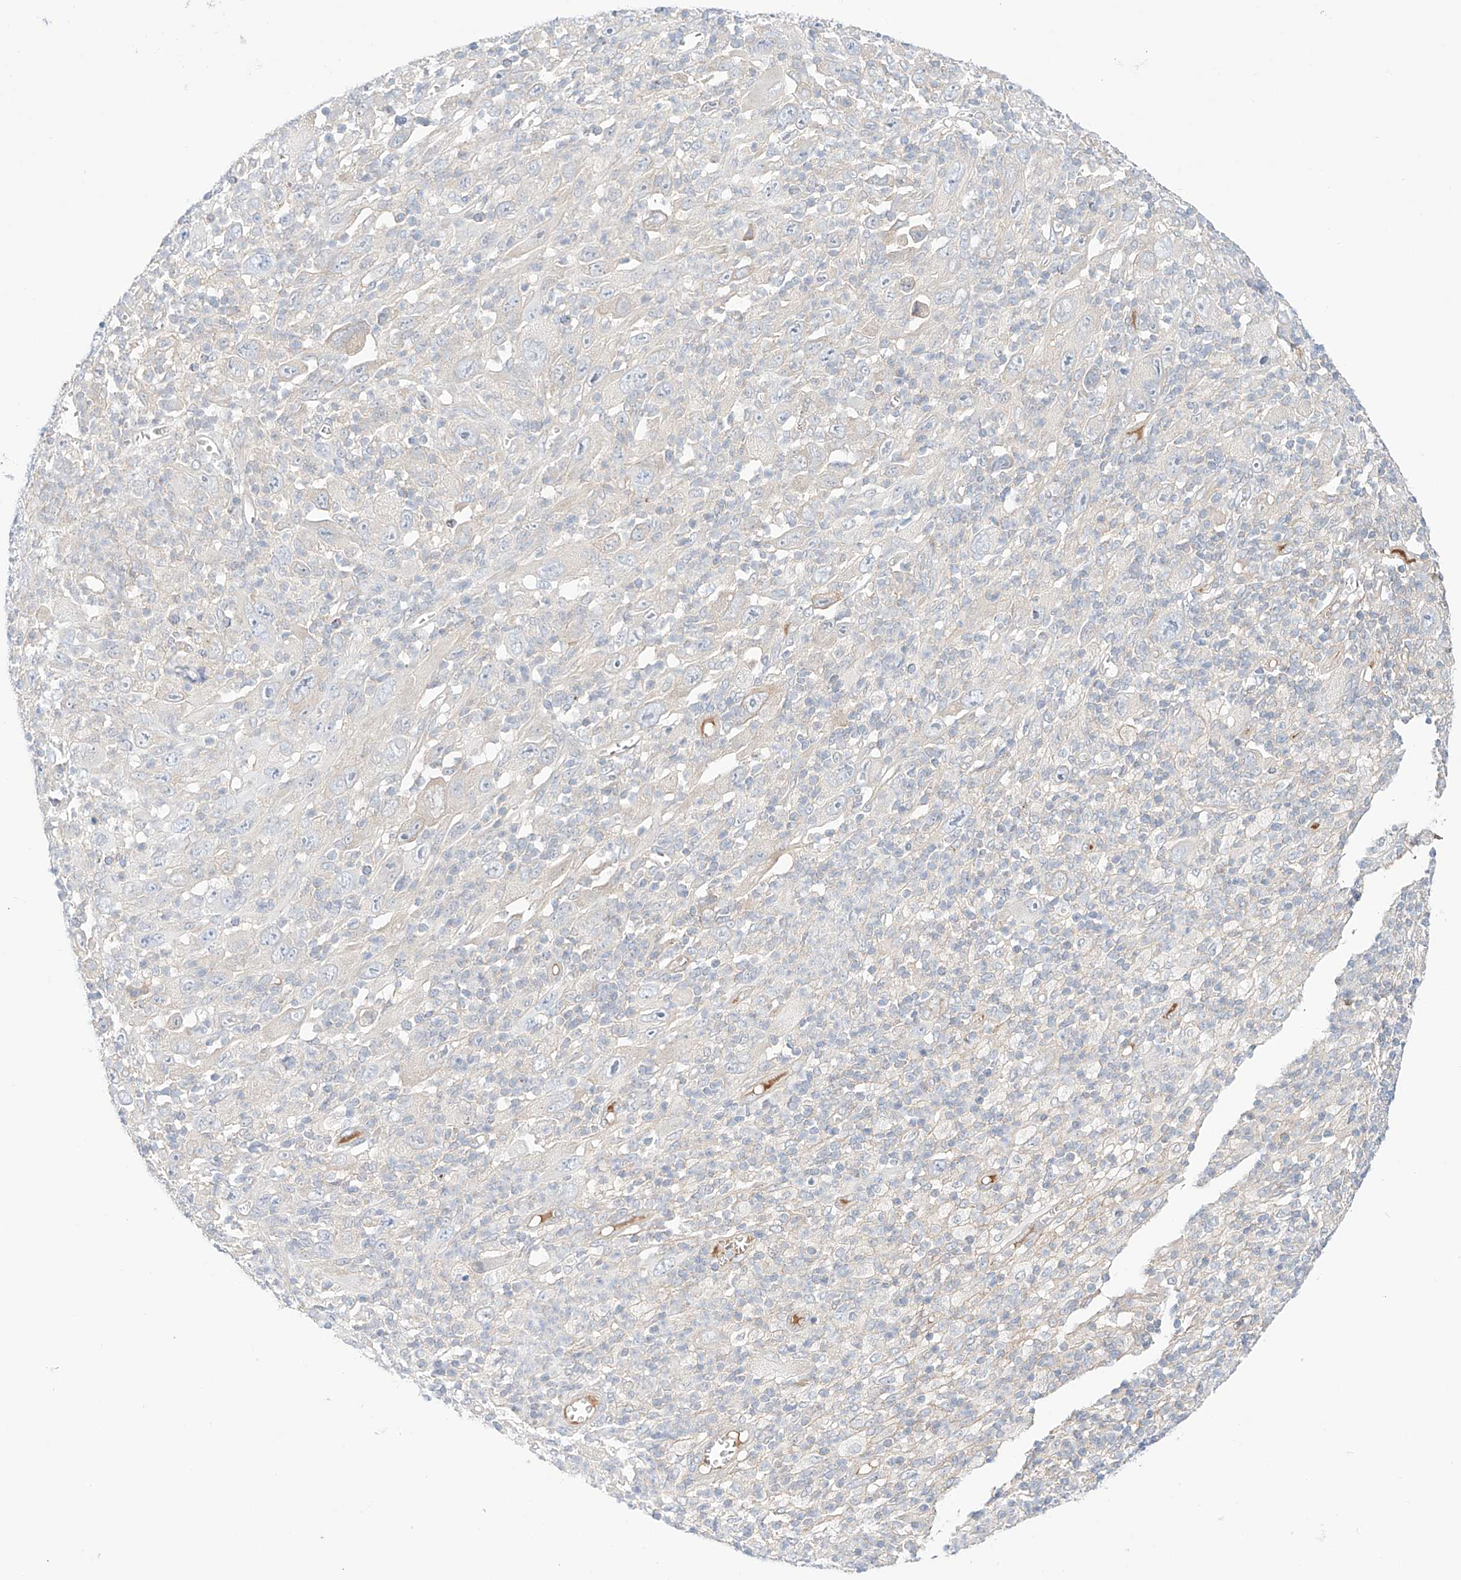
{"staining": {"intensity": "negative", "quantity": "none", "location": "none"}, "tissue": "melanoma", "cell_type": "Tumor cells", "image_type": "cancer", "snomed": [{"axis": "morphology", "description": "Malignant melanoma, Metastatic site"}, {"axis": "topography", "description": "Skin"}], "caption": "Micrograph shows no protein expression in tumor cells of melanoma tissue. (Immunohistochemistry, brightfield microscopy, high magnification).", "gene": "PGGT1B", "patient": {"sex": "female", "age": 56}}